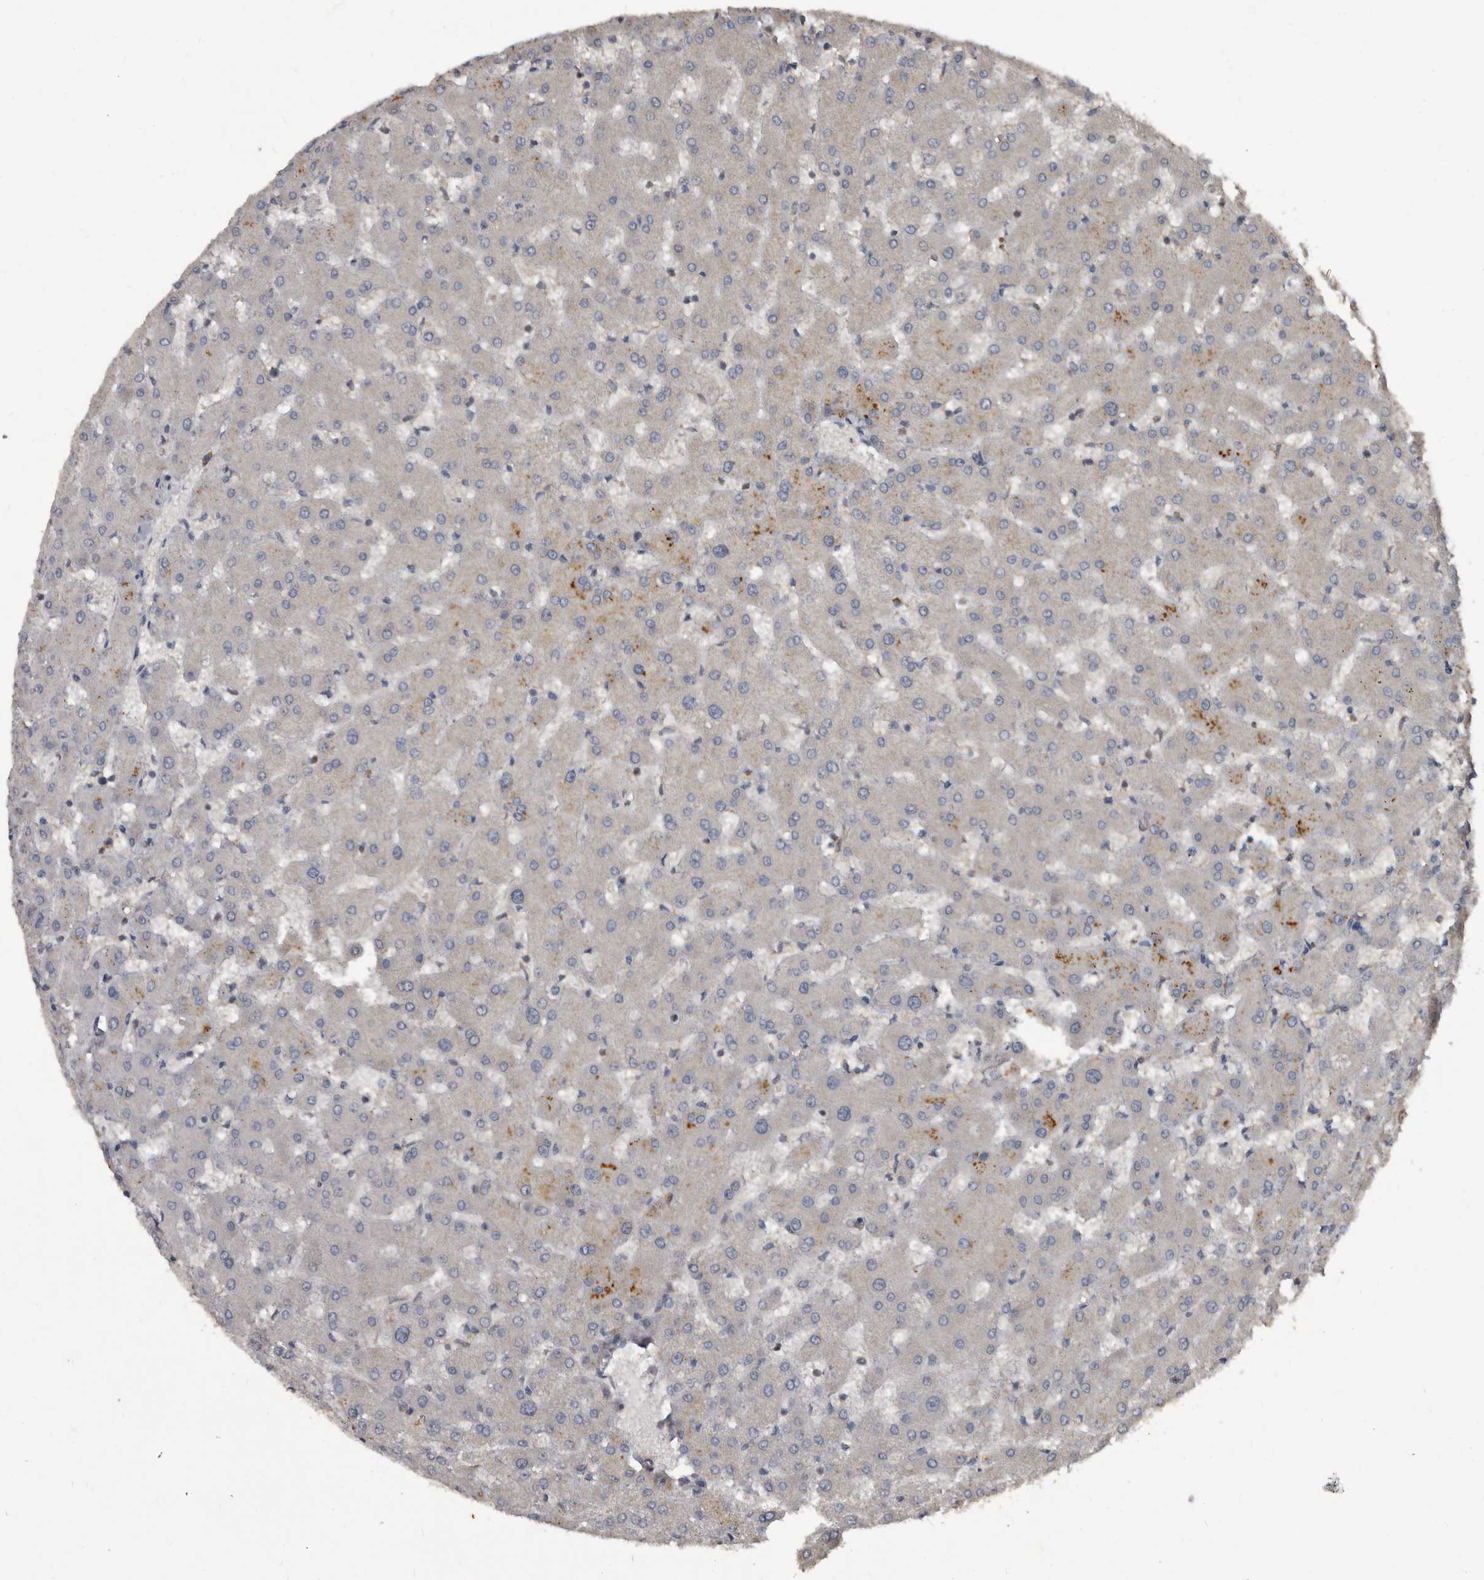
{"staining": {"intensity": "negative", "quantity": "none", "location": "none"}, "tissue": "liver", "cell_type": "Cholangiocytes", "image_type": "normal", "snomed": [{"axis": "morphology", "description": "Normal tissue, NOS"}, {"axis": "topography", "description": "Liver"}], "caption": "An immunohistochemistry (IHC) histopathology image of benign liver is shown. There is no staining in cholangiocytes of liver.", "gene": "GREB1", "patient": {"sex": "female", "age": 63}}